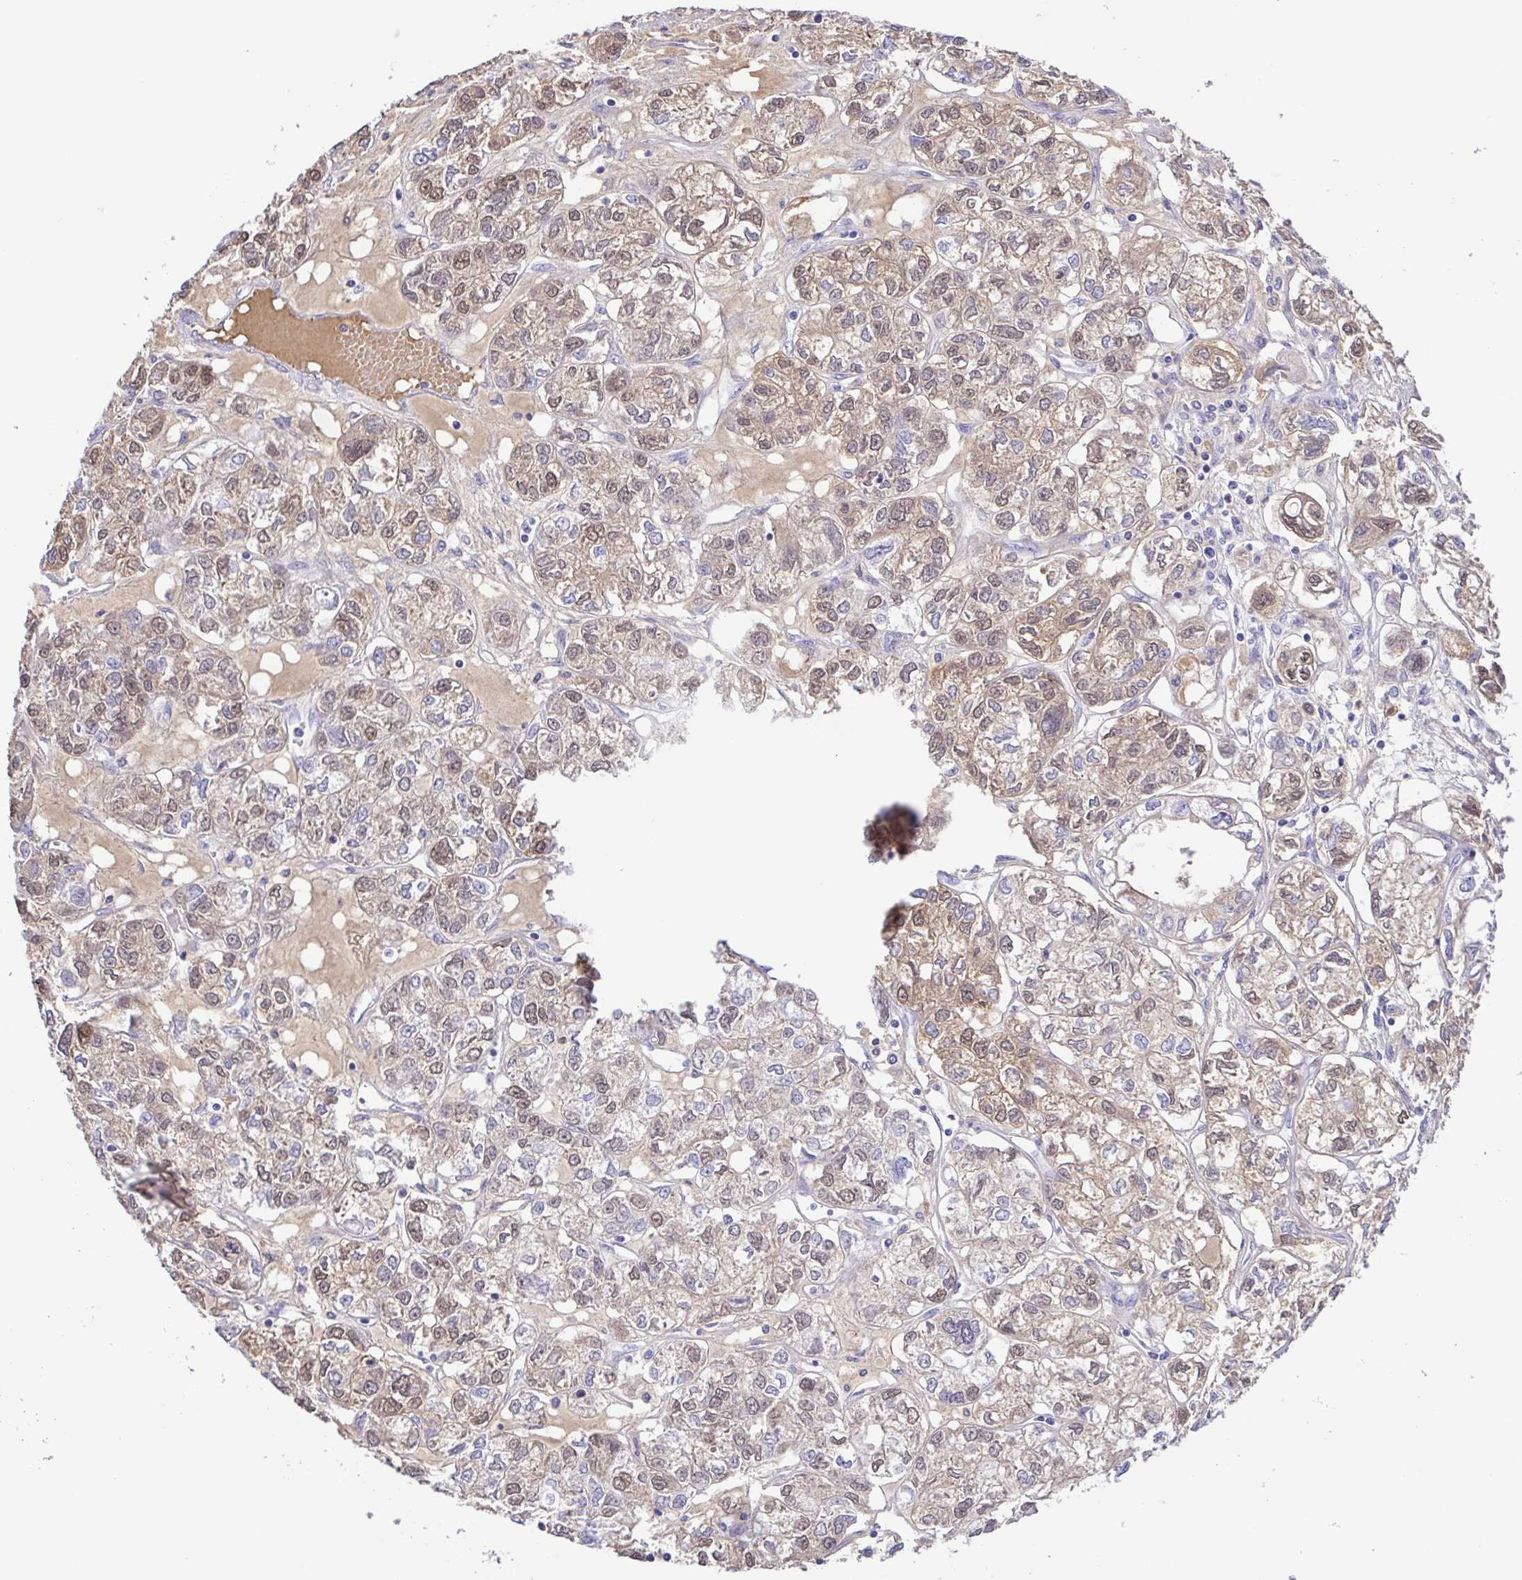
{"staining": {"intensity": "moderate", "quantity": ">75%", "location": "cytoplasmic/membranous,nuclear"}, "tissue": "ovarian cancer", "cell_type": "Tumor cells", "image_type": "cancer", "snomed": [{"axis": "morphology", "description": "Carcinoma, endometroid"}, {"axis": "topography", "description": "Ovary"}], "caption": "The image shows immunohistochemical staining of ovarian endometroid carcinoma. There is moderate cytoplasmic/membranous and nuclear positivity is appreciated in approximately >75% of tumor cells.", "gene": "IGFL1", "patient": {"sex": "female", "age": 64}}